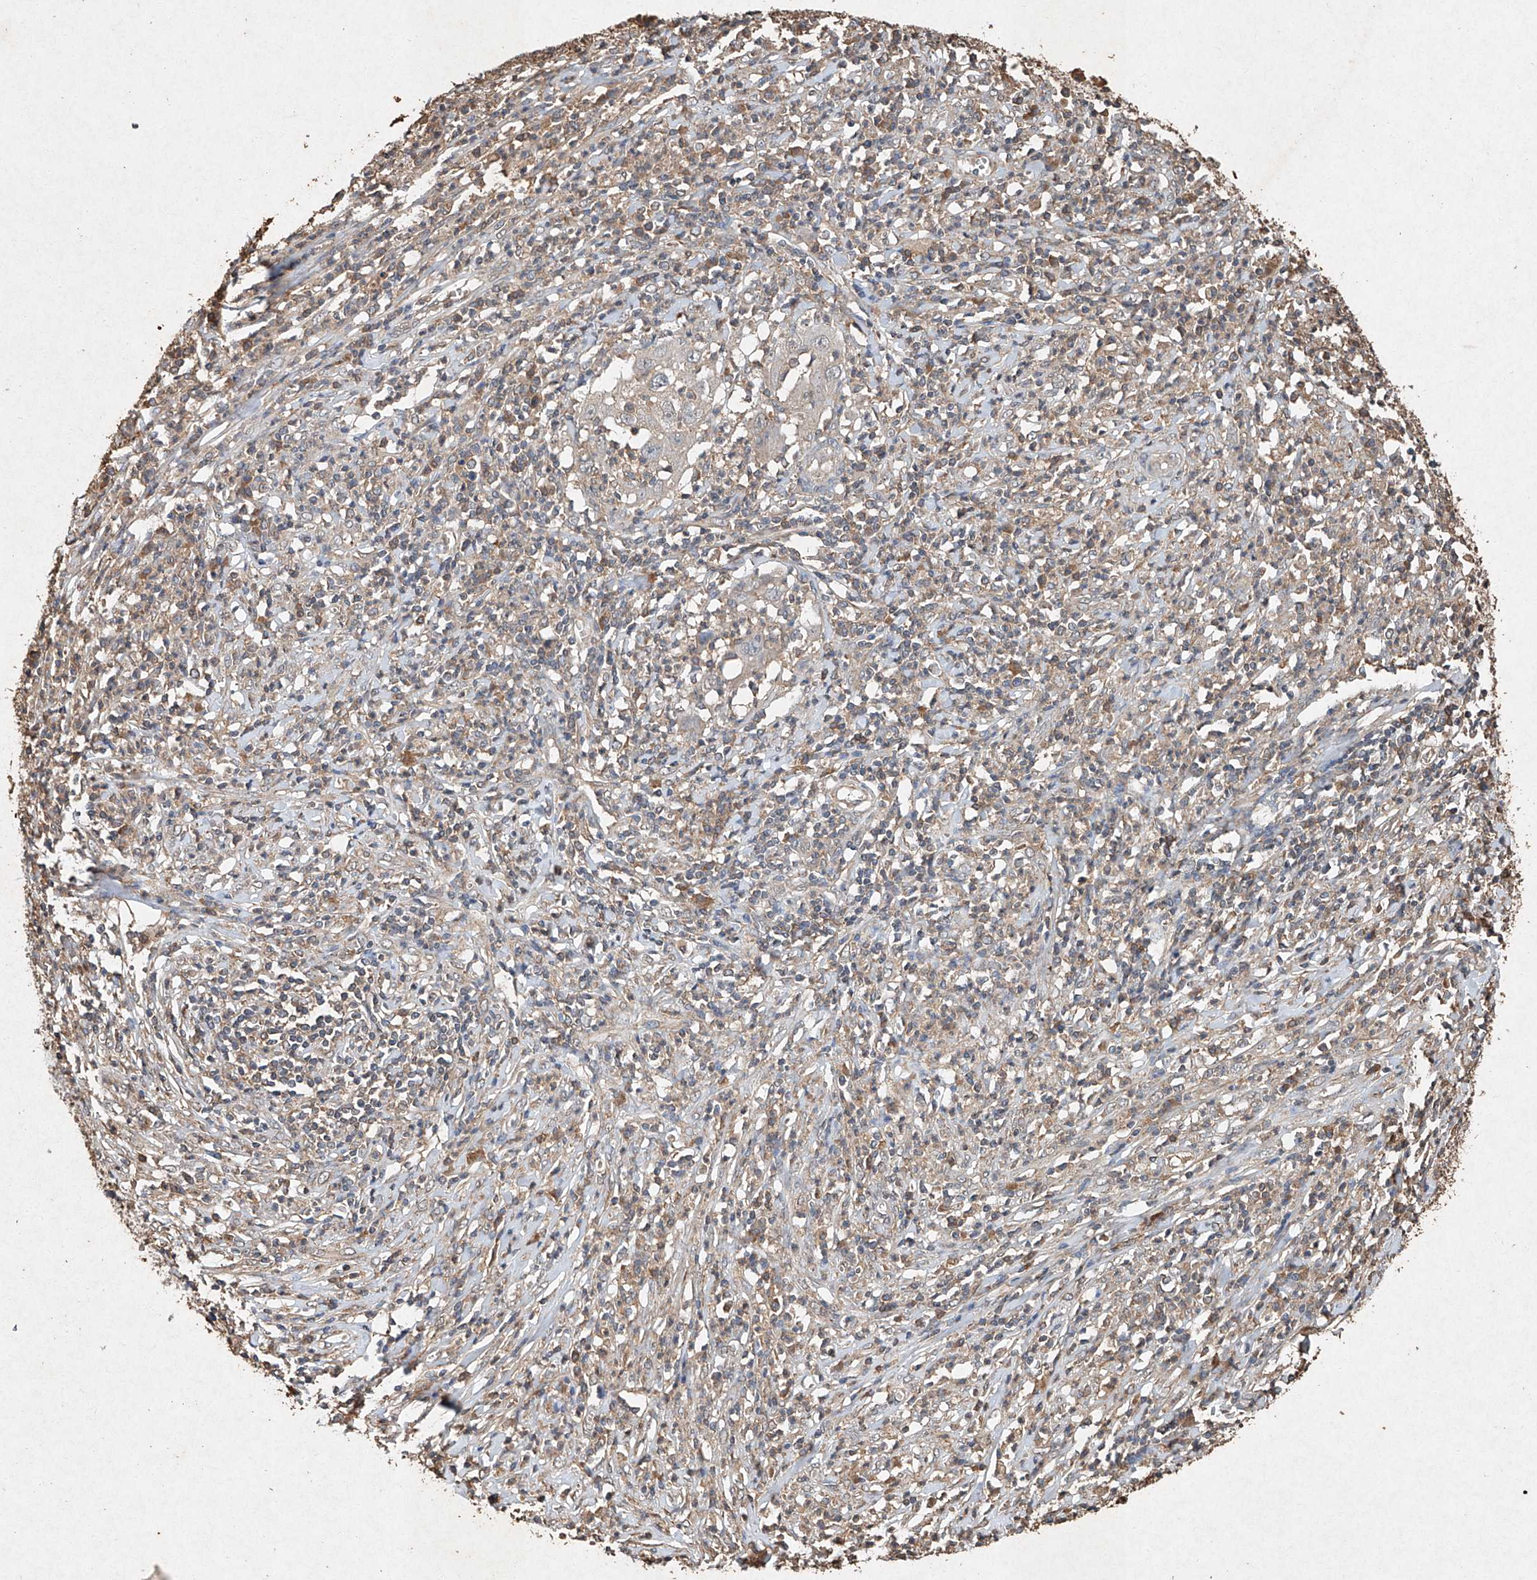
{"staining": {"intensity": "negative", "quantity": "none", "location": "none"}, "tissue": "cervical cancer", "cell_type": "Tumor cells", "image_type": "cancer", "snomed": [{"axis": "morphology", "description": "Squamous cell carcinoma, NOS"}, {"axis": "topography", "description": "Cervix"}], "caption": "Human cervical cancer stained for a protein using IHC shows no positivity in tumor cells.", "gene": "STK3", "patient": {"sex": "female", "age": 32}}